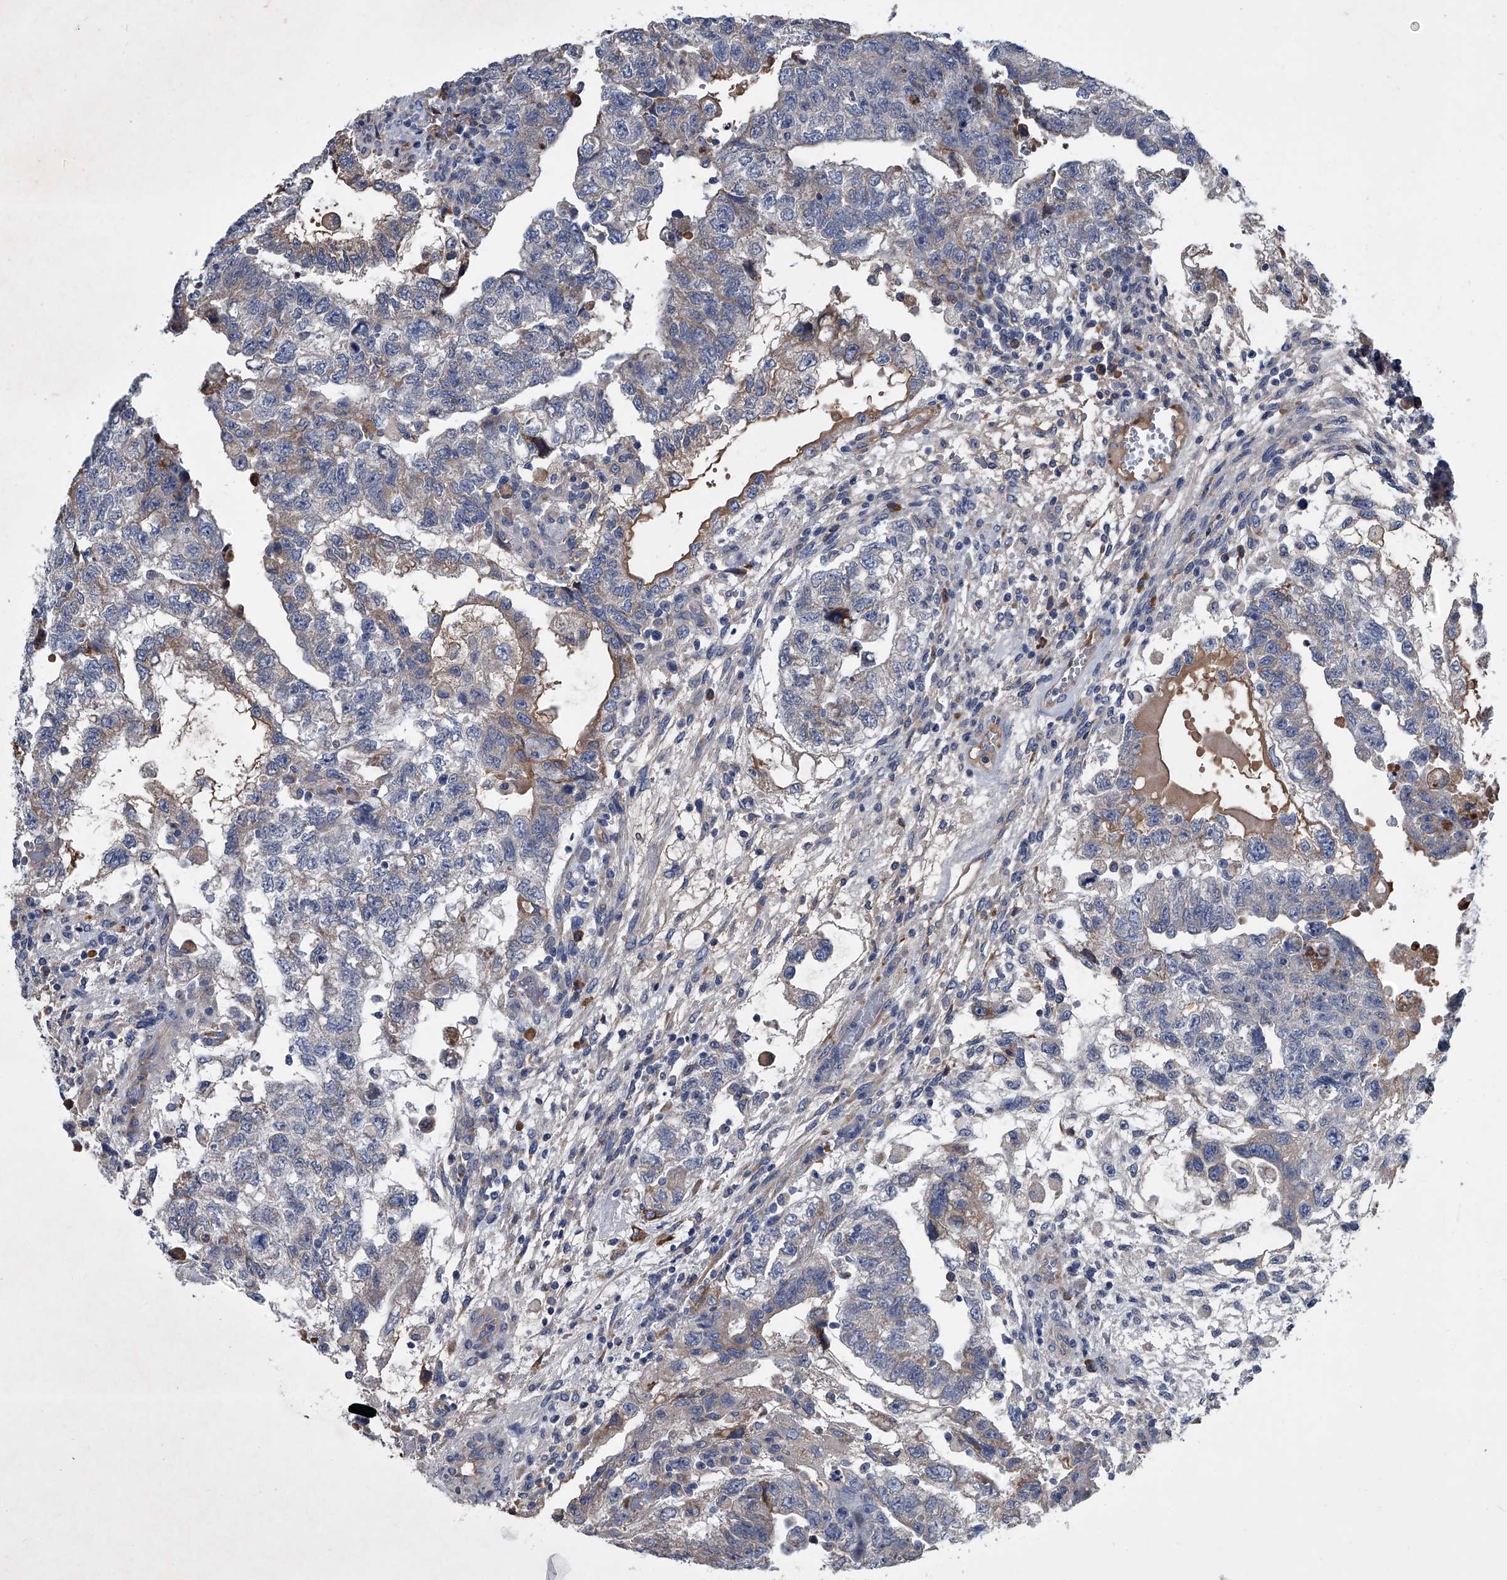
{"staining": {"intensity": "weak", "quantity": "<25%", "location": "cytoplasmic/membranous"}, "tissue": "testis cancer", "cell_type": "Tumor cells", "image_type": "cancer", "snomed": [{"axis": "morphology", "description": "Carcinoma, Embryonal, NOS"}, {"axis": "topography", "description": "Testis"}], "caption": "Testis embryonal carcinoma was stained to show a protein in brown. There is no significant positivity in tumor cells.", "gene": "ABCG1", "patient": {"sex": "male", "age": 36}}